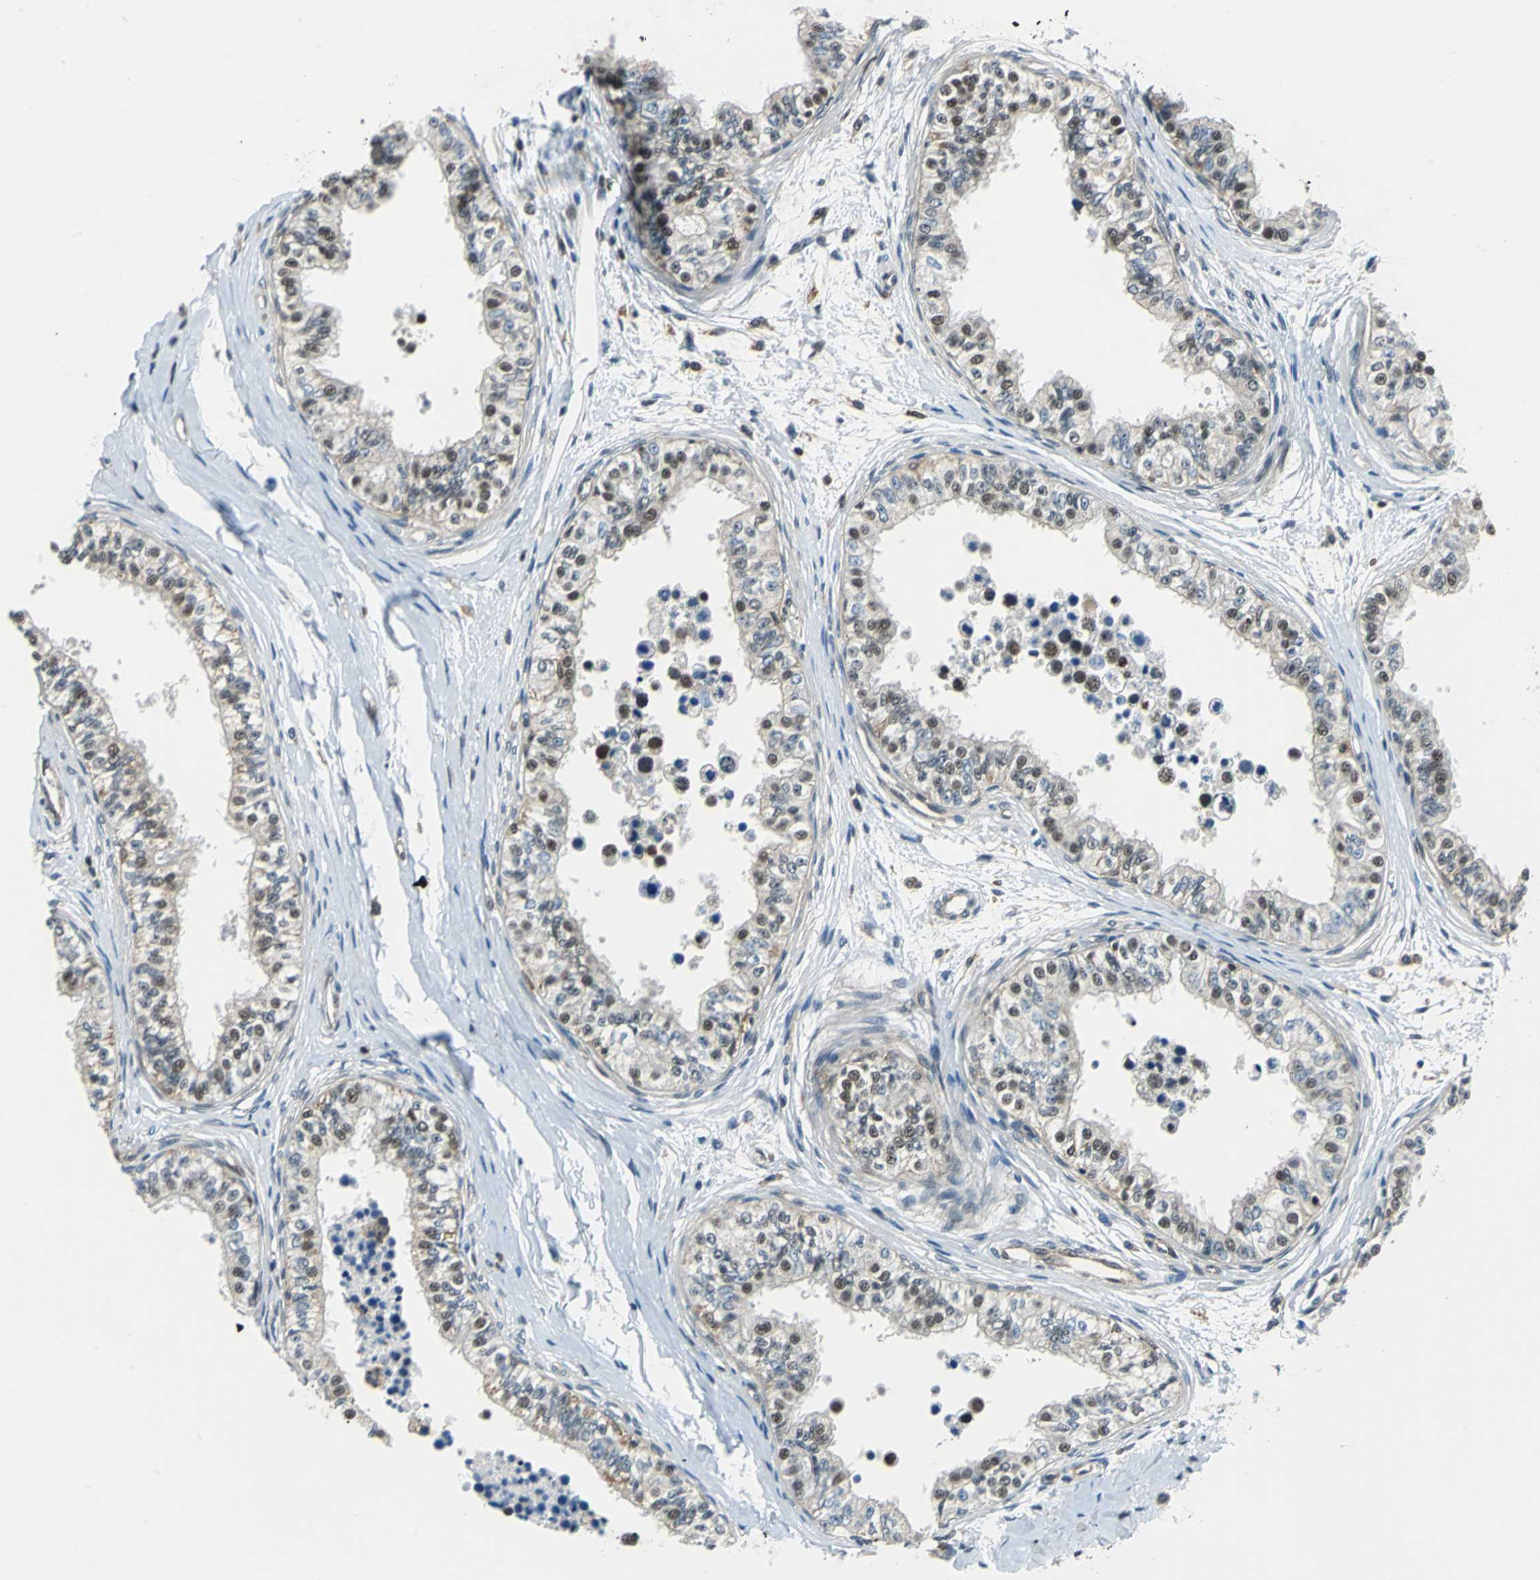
{"staining": {"intensity": "moderate", "quantity": "25%-75%", "location": "cytoplasmic/membranous,nuclear"}, "tissue": "epididymis", "cell_type": "Glandular cells", "image_type": "normal", "snomed": [{"axis": "morphology", "description": "Normal tissue, NOS"}, {"axis": "morphology", "description": "Adenocarcinoma, metastatic, NOS"}, {"axis": "topography", "description": "Testis"}, {"axis": "topography", "description": "Epididymis"}], "caption": "A photomicrograph of epididymis stained for a protein displays moderate cytoplasmic/membranous,nuclear brown staining in glandular cells. (DAB IHC, brown staining for protein, blue staining for nuclei).", "gene": "ARPC3", "patient": {"sex": "male", "age": 26}}